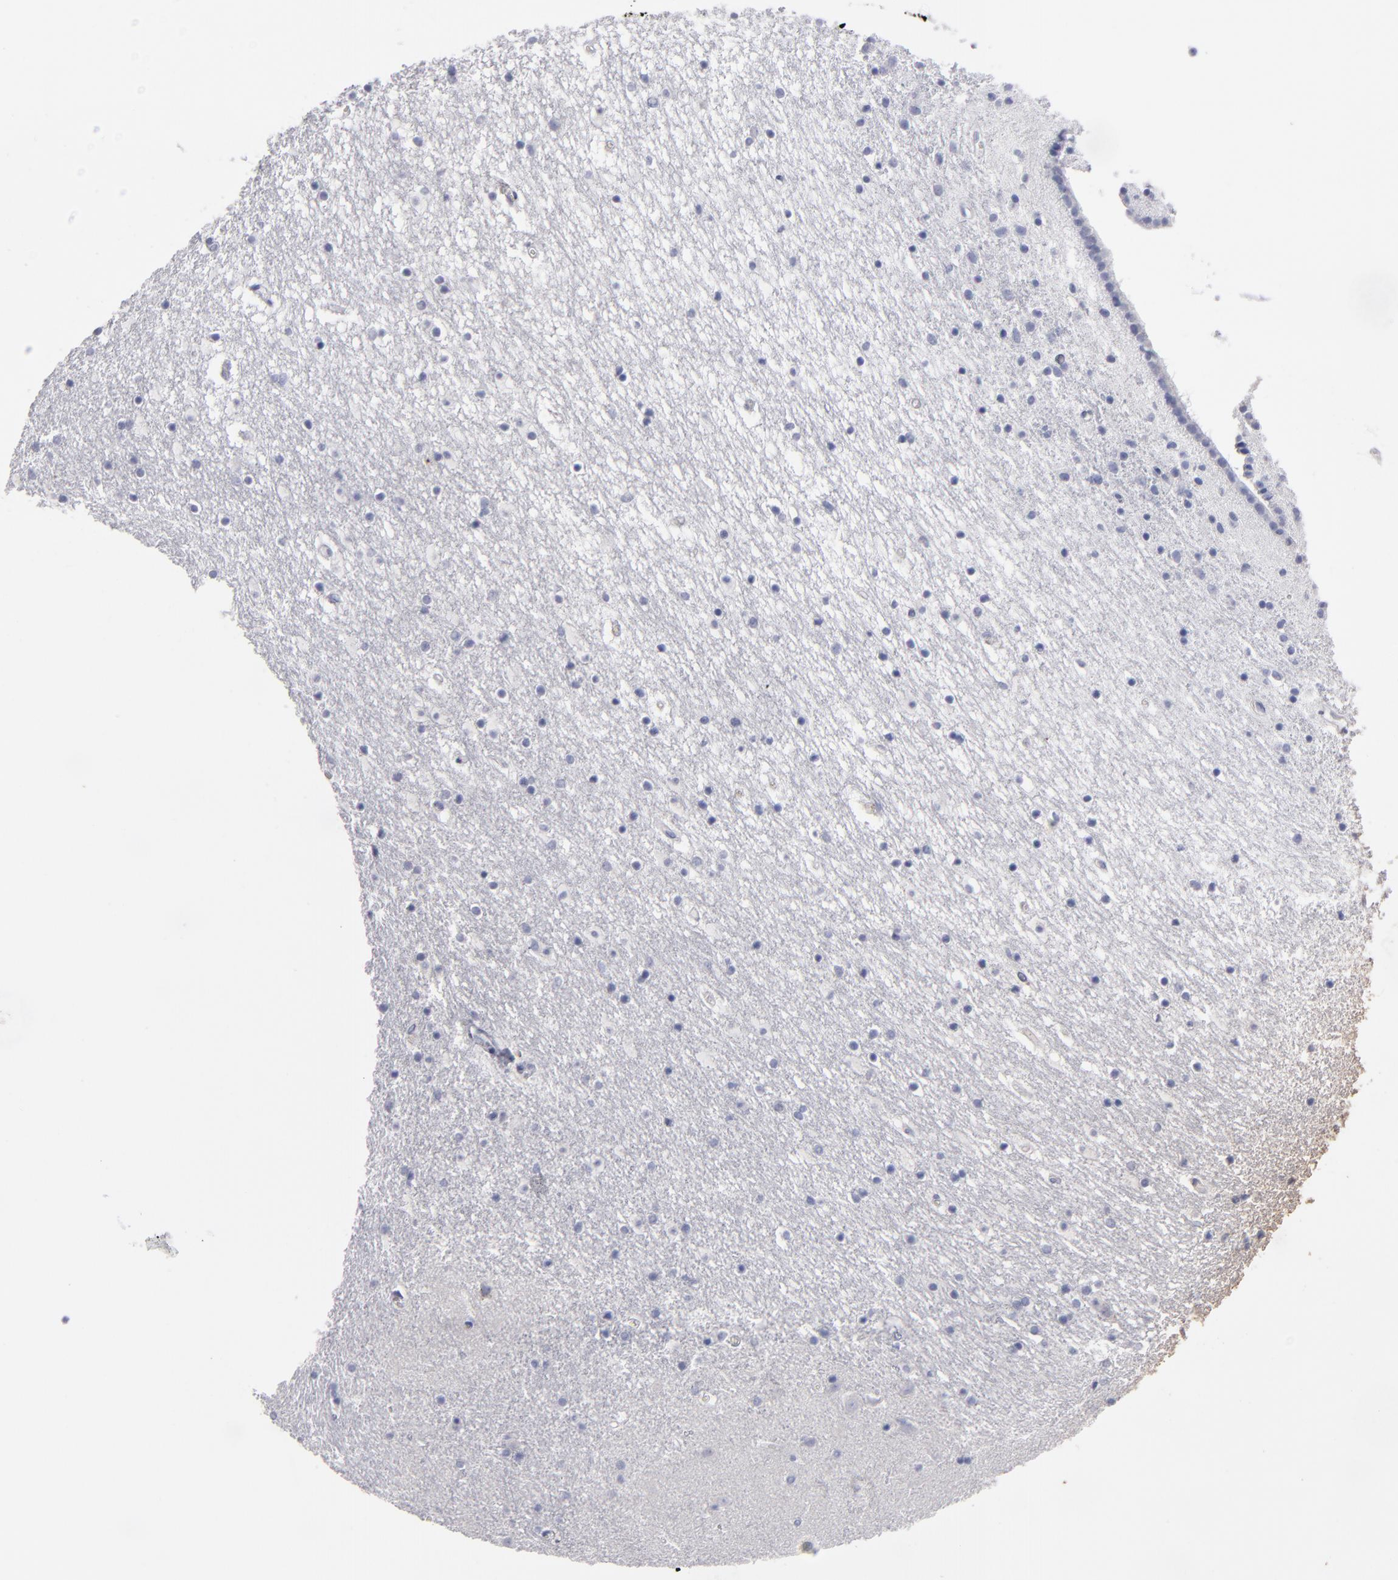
{"staining": {"intensity": "weak", "quantity": "<25%", "location": "cytoplasmic/membranous"}, "tissue": "caudate", "cell_type": "Glial cells", "image_type": "normal", "snomed": [{"axis": "morphology", "description": "Normal tissue, NOS"}, {"axis": "topography", "description": "Lateral ventricle wall"}], "caption": "The image demonstrates no staining of glial cells in benign caudate.", "gene": "MMP2", "patient": {"sex": "male", "age": 45}}